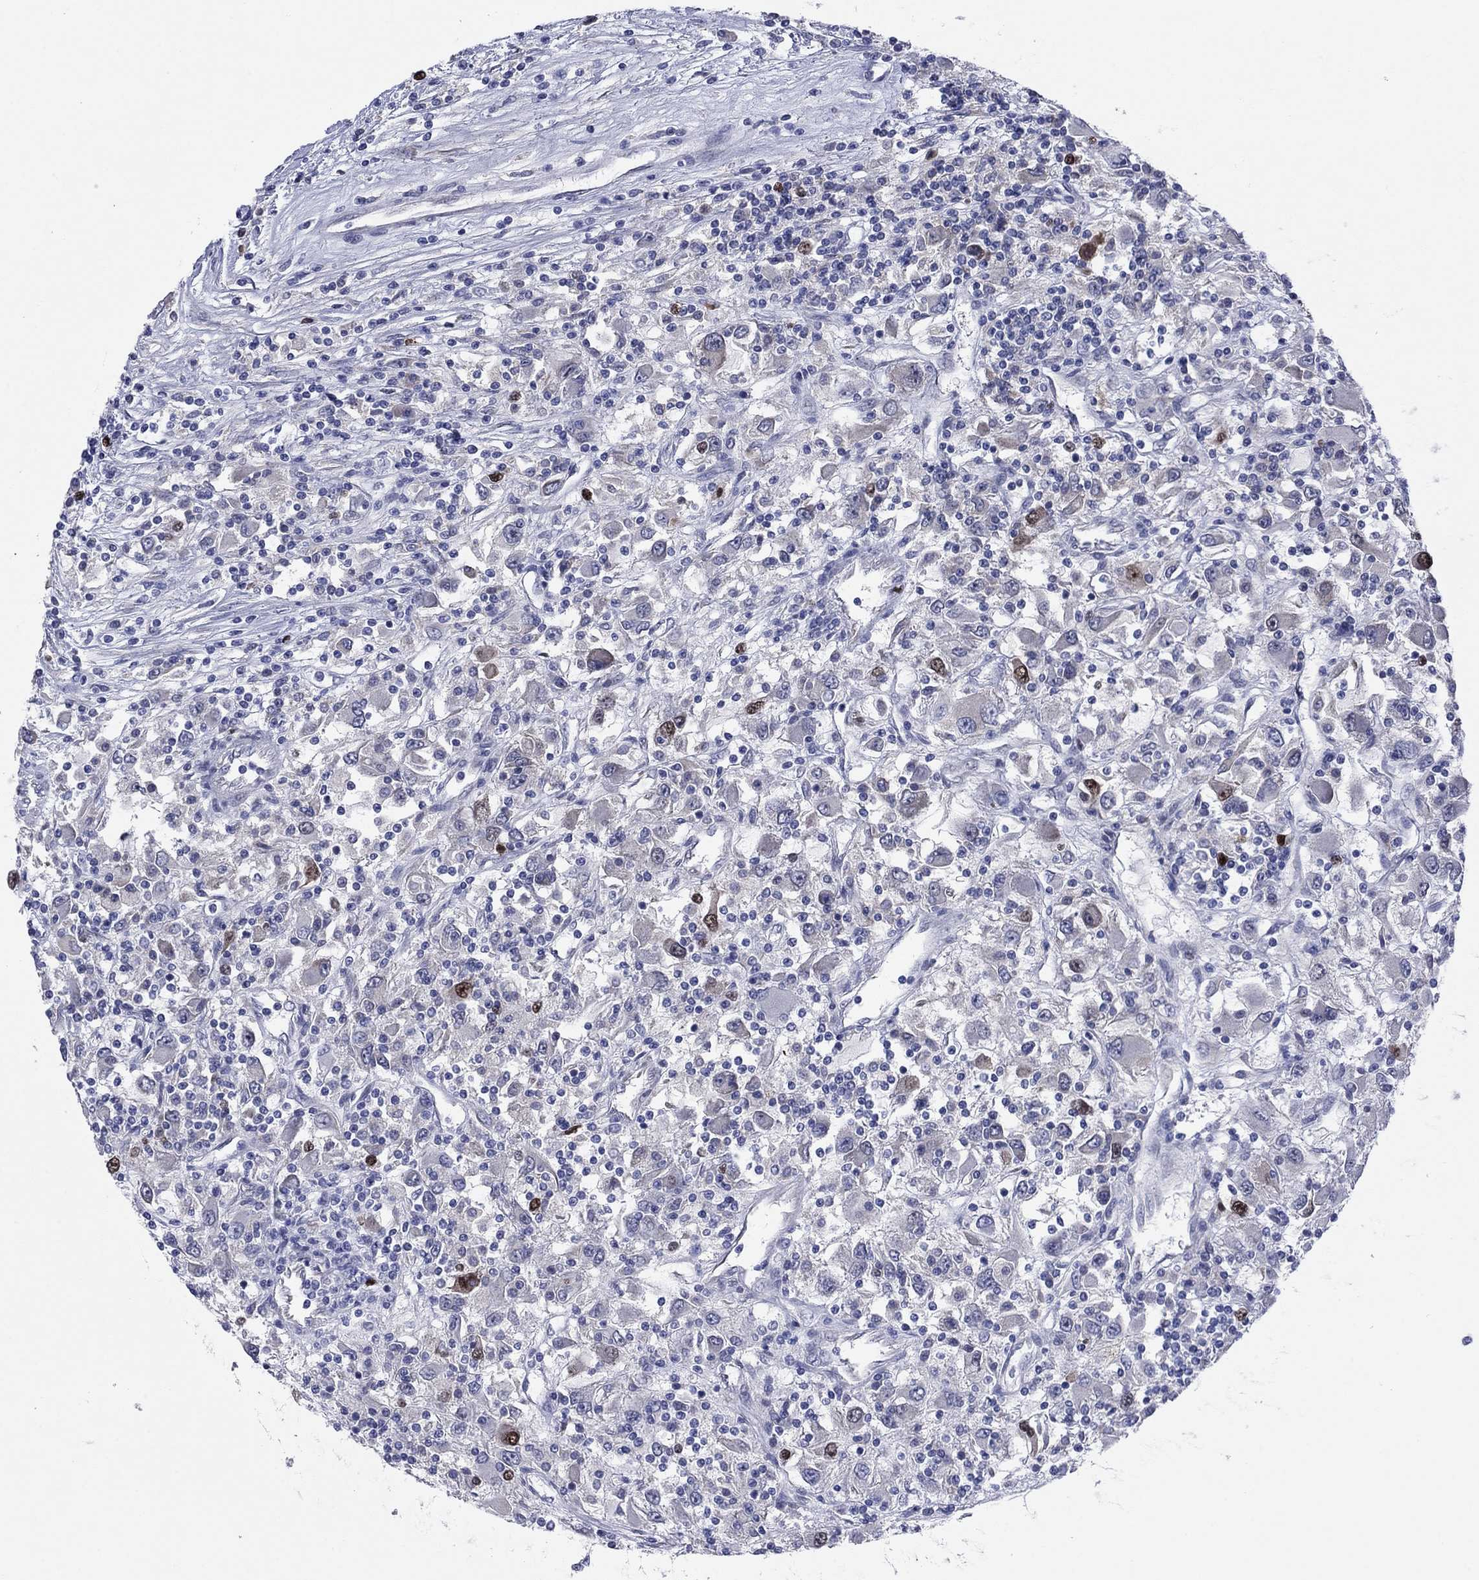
{"staining": {"intensity": "strong", "quantity": "<25%", "location": "nuclear"}, "tissue": "renal cancer", "cell_type": "Tumor cells", "image_type": "cancer", "snomed": [{"axis": "morphology", "description": "Adenocarcinoma, NOS"}, {"axis": "topography", "description": "Kidney"}], "caption": "This is an image of immunohistochemistry staining of adenocarcinoma (renal), which shows strong positivity in the nuclear of tumor cells.", "gene": "CDCA5", "patient": {"sex": "female", "age": 67}}